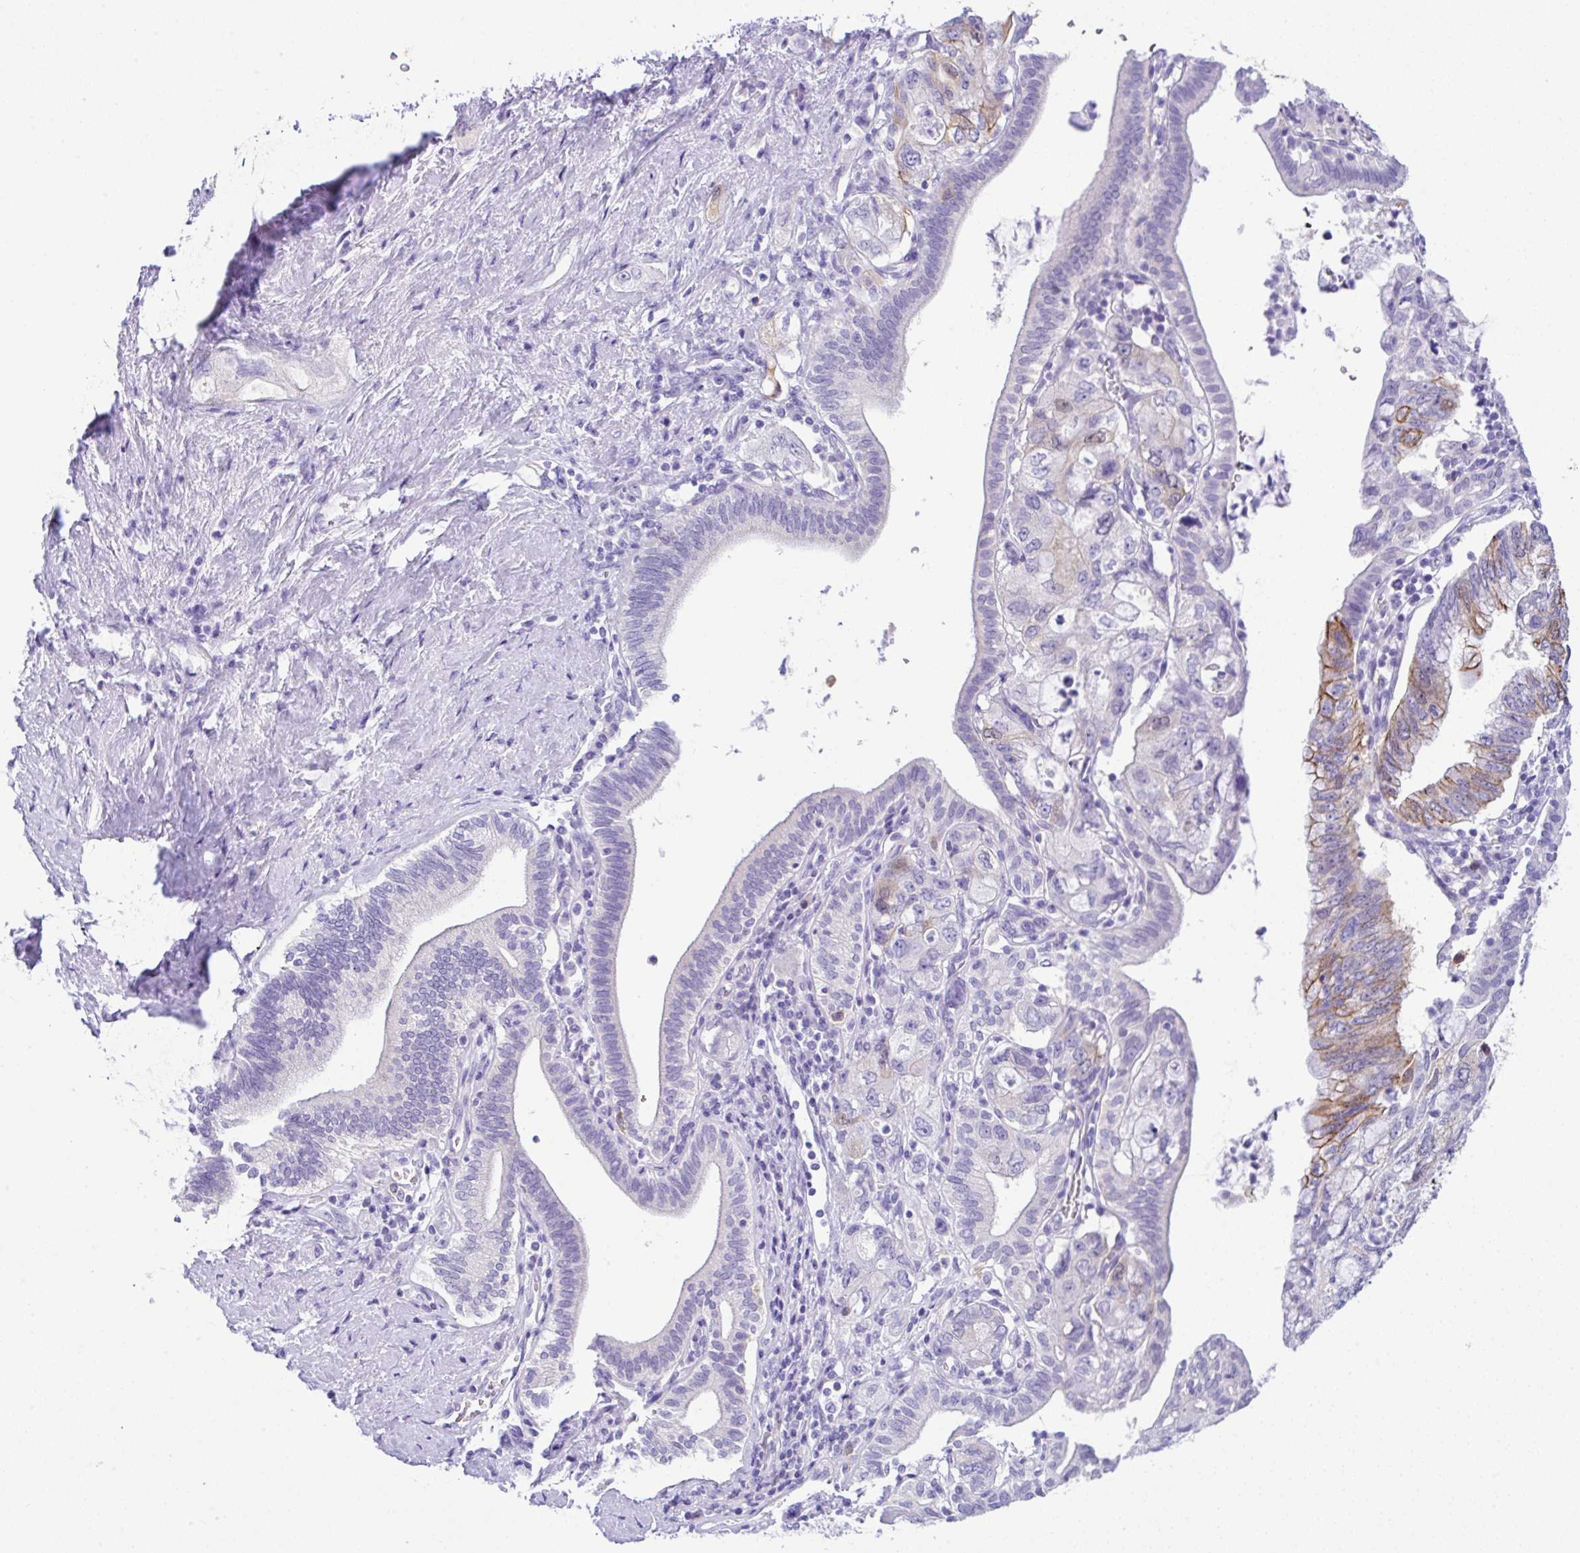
{"staining": {"intensity": "moderate", "quantity": "<25%", "location": "cytoplasmic/membranous"}, "tissue": "pancreatic cancer", "cell_type": "Tumor cells", "image_type": "cancer", "snomed": [{"axis": "morphology", "description": "Adenocarcinoma, NOS"}, {"axis": "topography", "description": "Pancreas"}], "caption": "Protein staining of adenocarcinoma (pancreatic) tissue exhibits moderate cytoplasmic/membranous staining in approximately <25% of tumor cells.", "gene": "RRM2", "patient": {"sex": "female", "age": 73}}